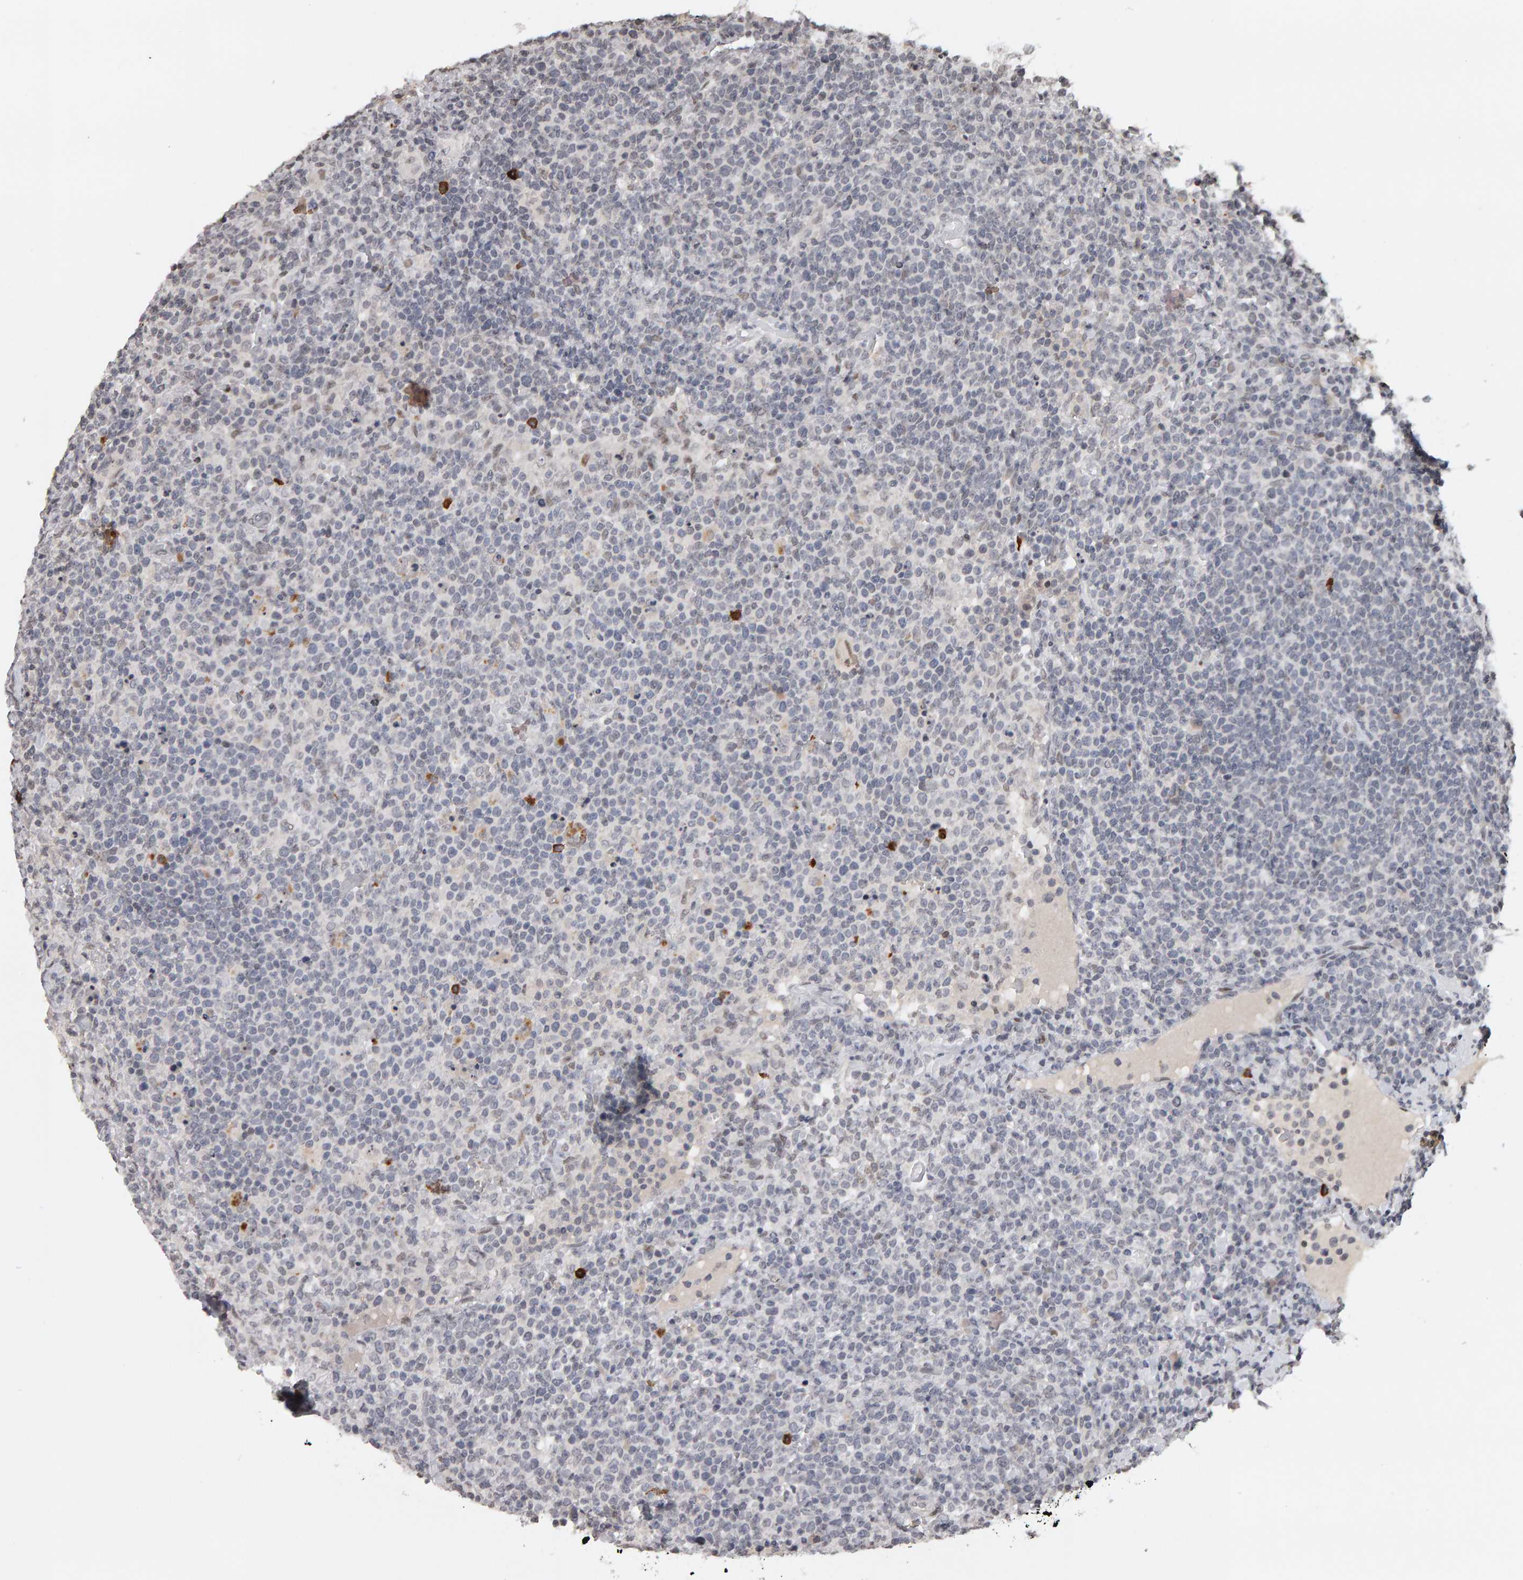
{"staining": {"intensity": "negative", "quantity": "none", "location": "none"}, "tissue": "lymphoma", "cell_type": "Tumor cells", "image_type": "cancer", "snomed": [{"axis": "morphology", "description": "Malignant lymphoma, non-Hodgkin's type, High grade"}, {"axis": "topography", "description": "Lymph node"}], "caption": "Immunohistochemical staining of human lymphoma exhibits no significant staining in tumor cells.", "gene": "TRAM1", "patient": {"sex": "male", "age": 61}}